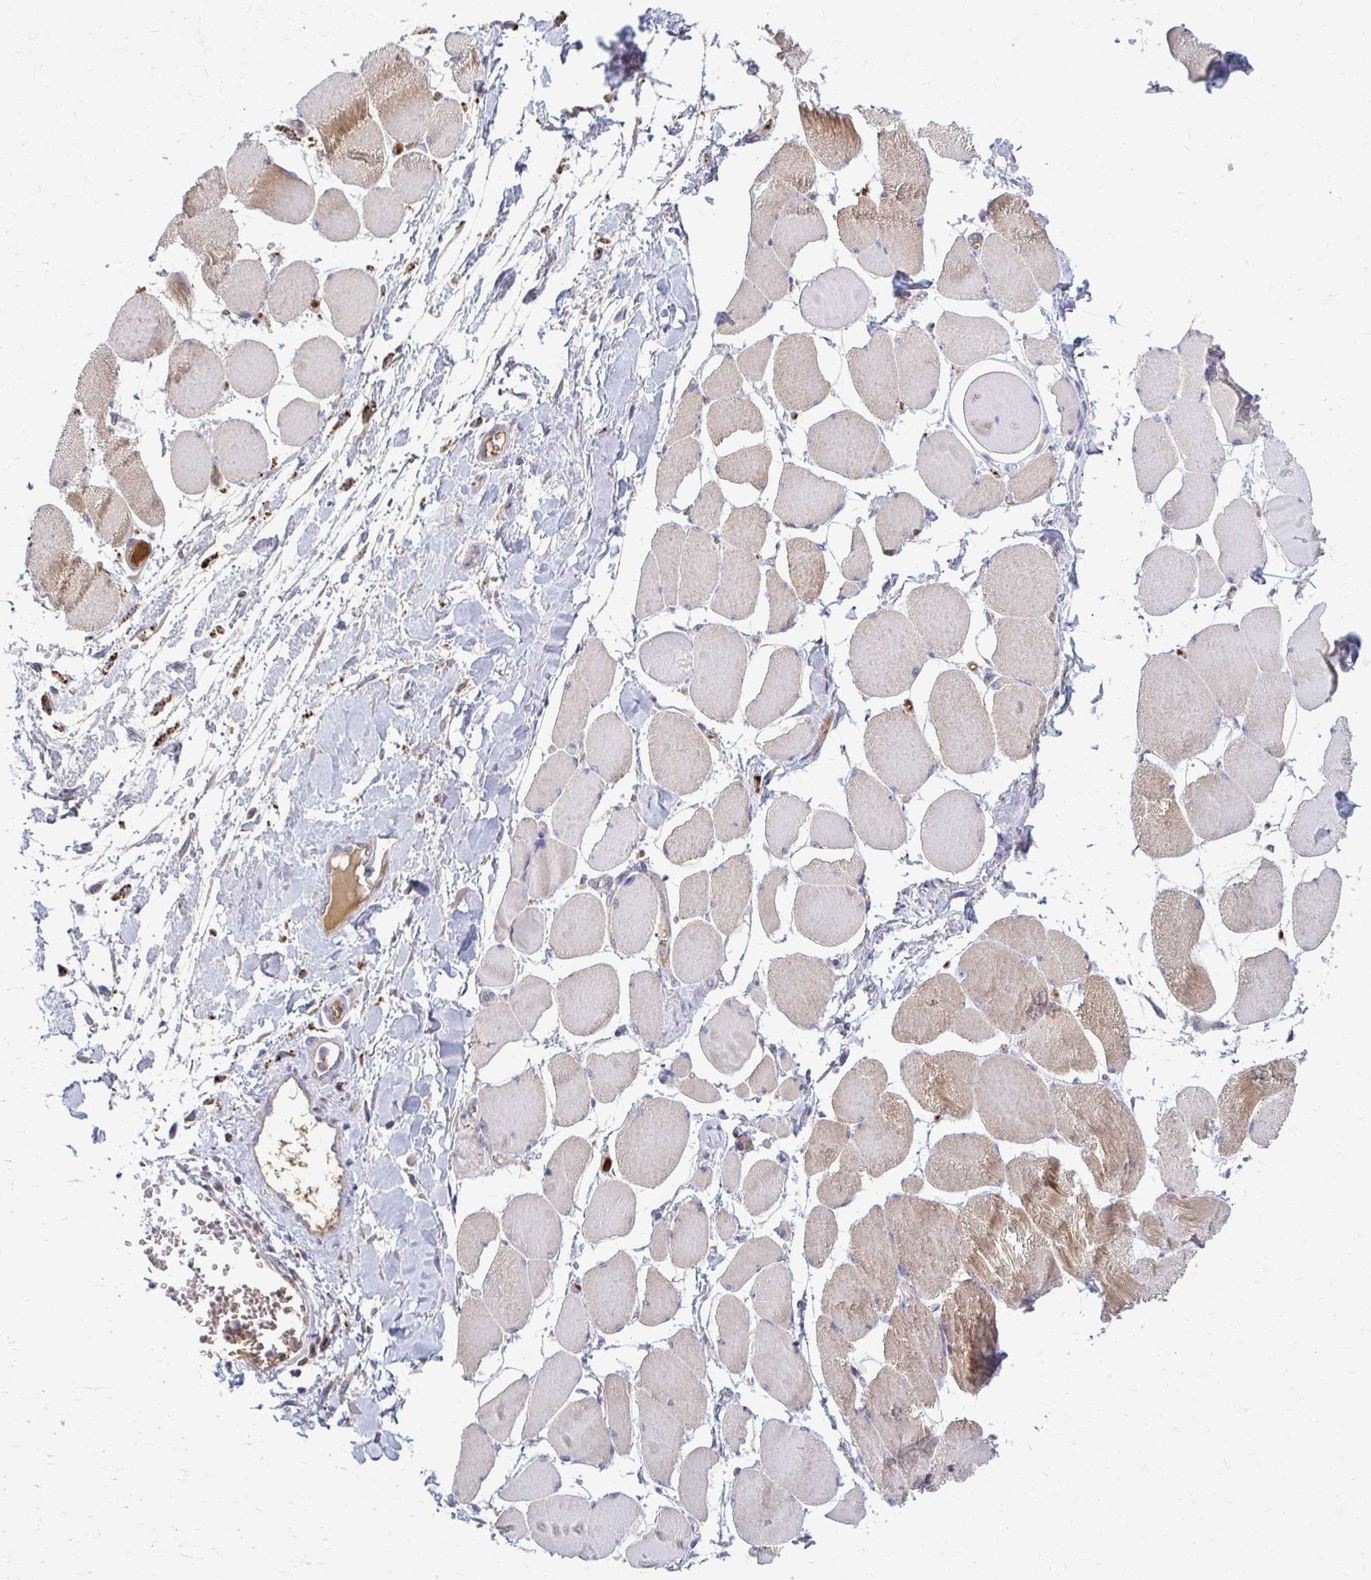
{"staining": {"intensity": "moderate", "quantity": "25%-75%", "location": "cytoplasmic/membranous"}, "tissue": "skeletal muscle", "cell_type": "Myocytes", "image_type": "normal", "snomed": [{"axis": "morphology", "description": "Normal tissue, NOS"}, {"axis": "topography", "description": "Skeletal muscle"}], "caption": "An IHC image of normal tissue is shown. Protein staining in brown shows moderate cytoplasmic/membranous positivity in skeletal muscle within myocytes. (DAB IHC, brown staining for protein, blue staining for nuclei).", "gene": "MCRIP2", "patient": {"sex": "female", "age": 75}}